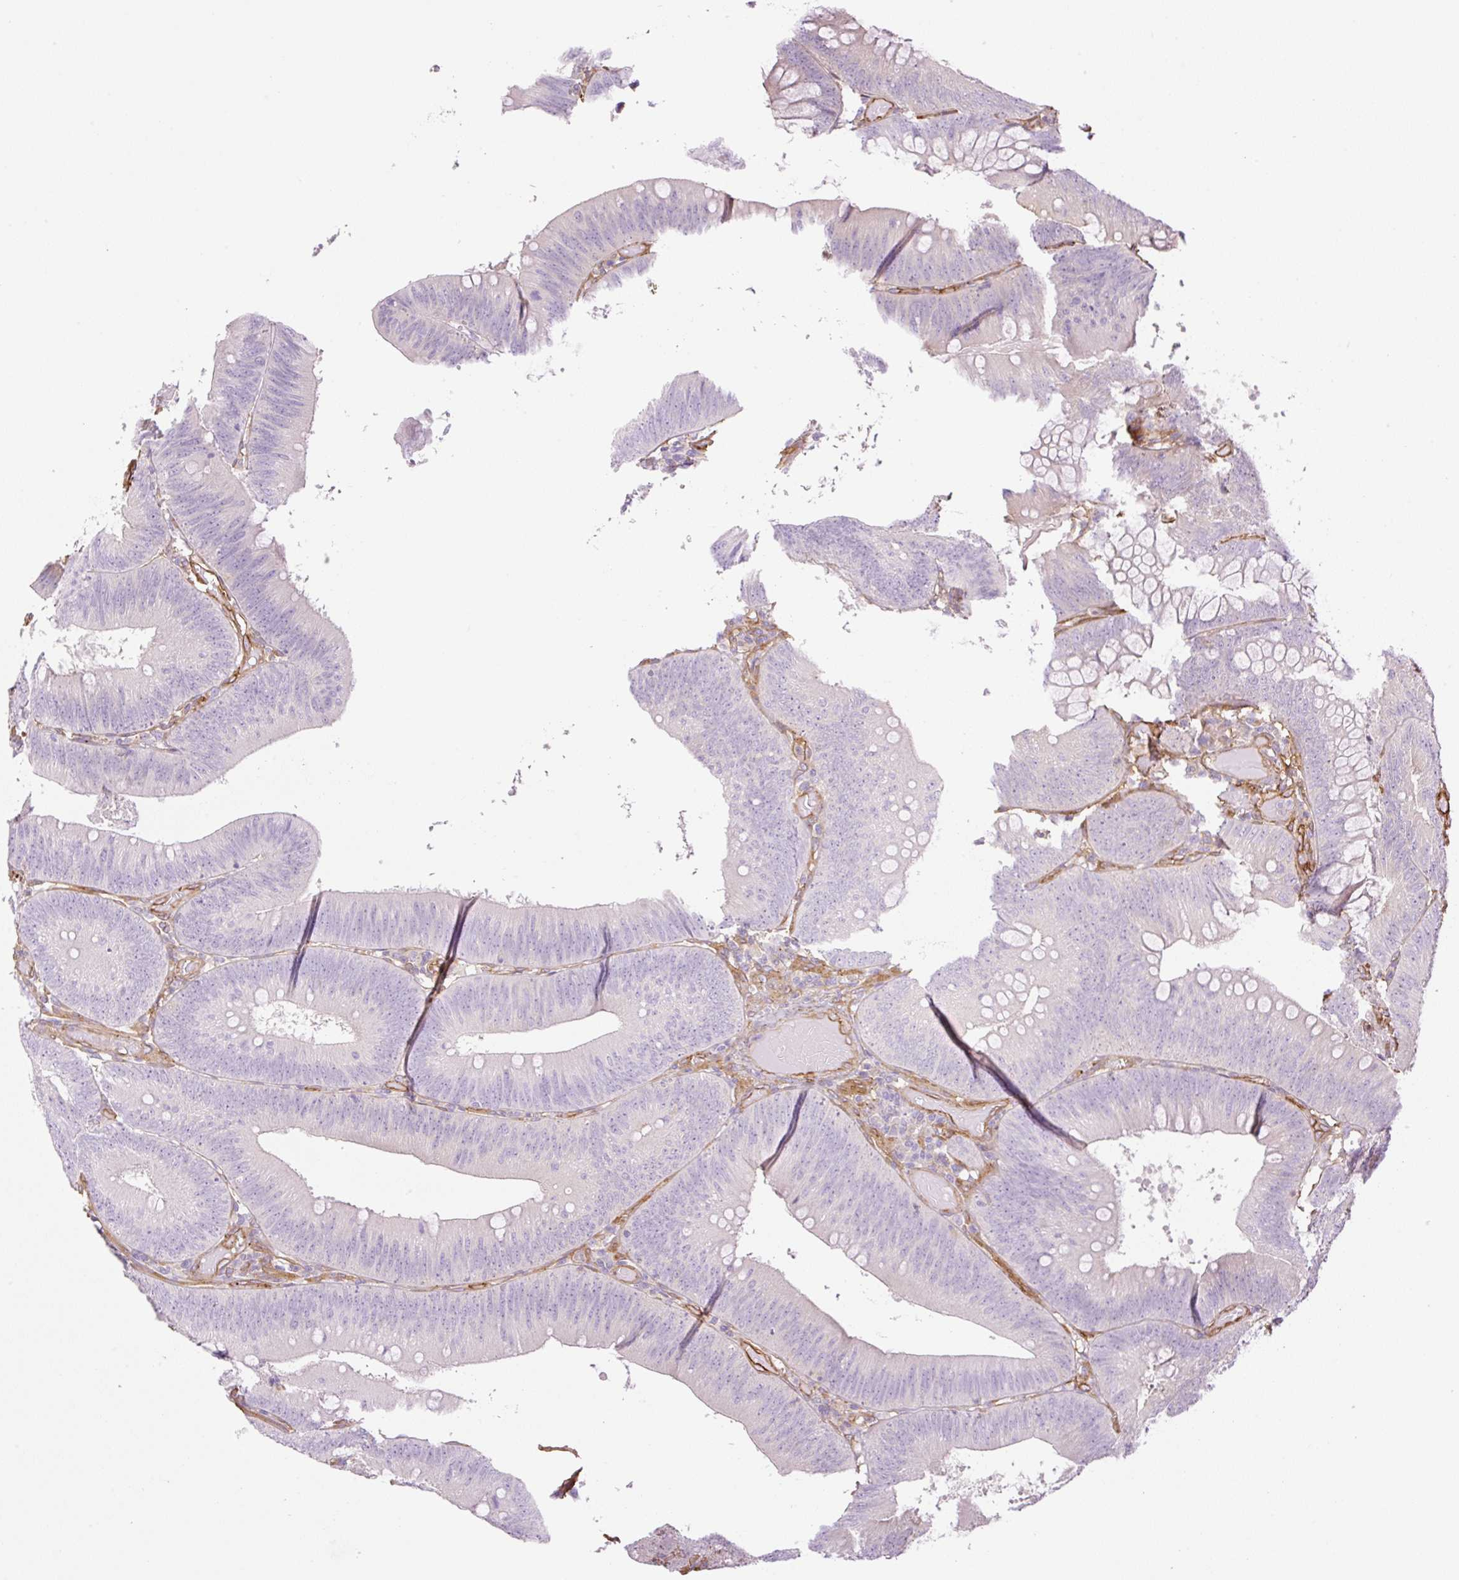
{"staining": {"intensity": "negative", "quantity": "none", "location": "none"}, "tissue": "colorectal cancer", "cell_type": "Tumor cells", "image_type": "cancer", "snomed": [{"axis": "morphology", "description": "Adenocarcinoma, NOS"}, {"axis": "topography", "description": "Colon"}], "caption": "High power microscopy micrograph of an IHC photomicrograph of adenocarcinoma (colorectal), revealing no significant staining in tumor cells. (Brightfield microscopy of DAB immunohistochemistry at high magnification).", "gene": "EHD3", "patient": {"sex": "male", "age": 84}}